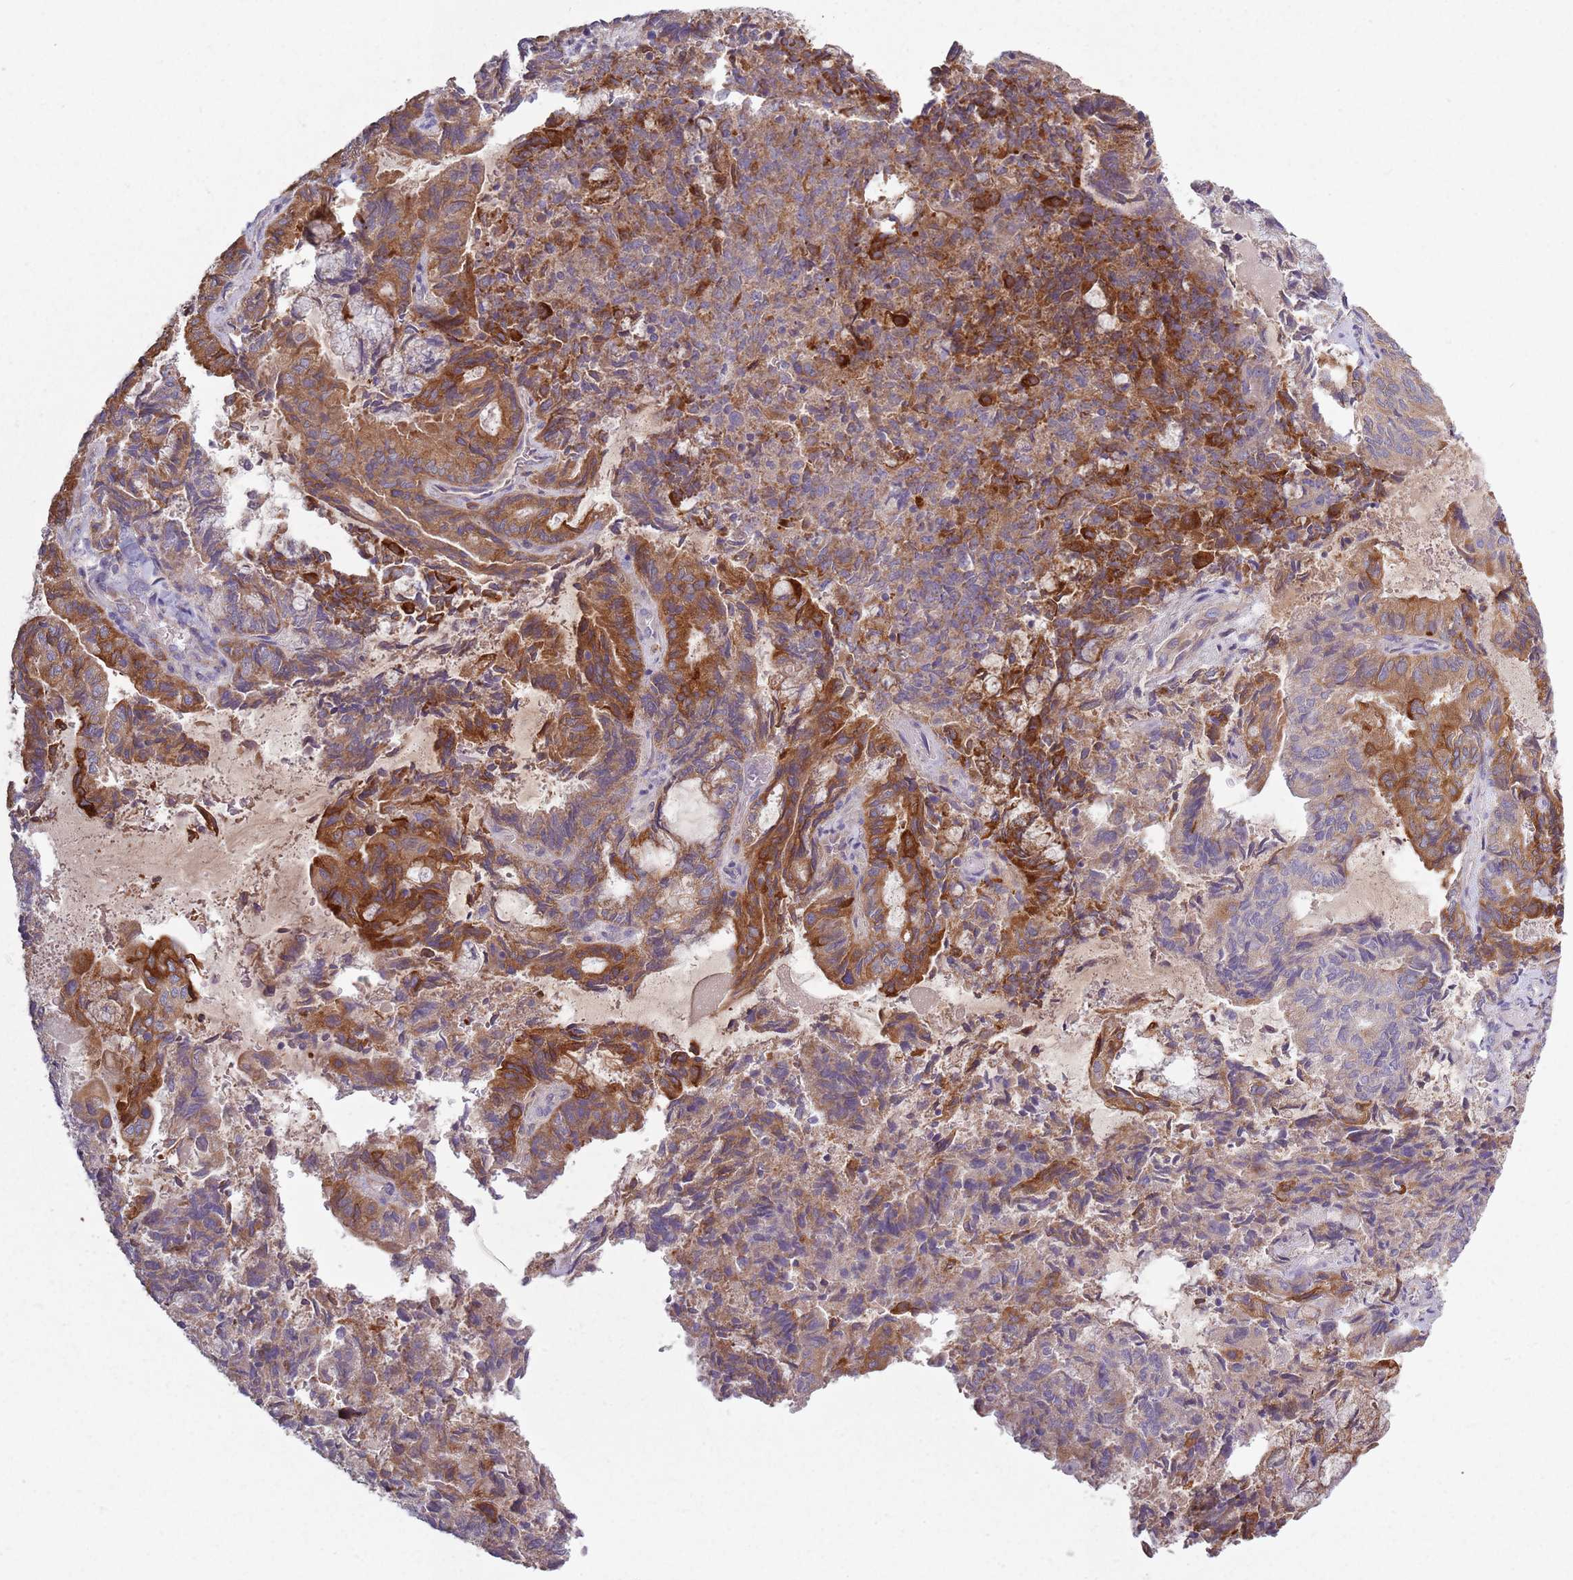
{"staining": {"intensity": "moderate", "quantity": ">75%", "location": "cytoplasmic/membranous"}, "tissue": "endometrial cancer", "cell_type": "Tumor cells", "image_type": "cancer", "snomed": [{"axis": "morphology", "description": "Adenocarcinoma, NOS"}, {"axis": "topography", "description": "Endometrium"}], "caption": "Brown immunohistochemical staining in adenocarcinoma (endometrial) shows moderate cytoplasmic/membranous positivity in about >75% of tumor cells.", "gene": "COQ5", "patient": {"sex": "female", "age": 80}}